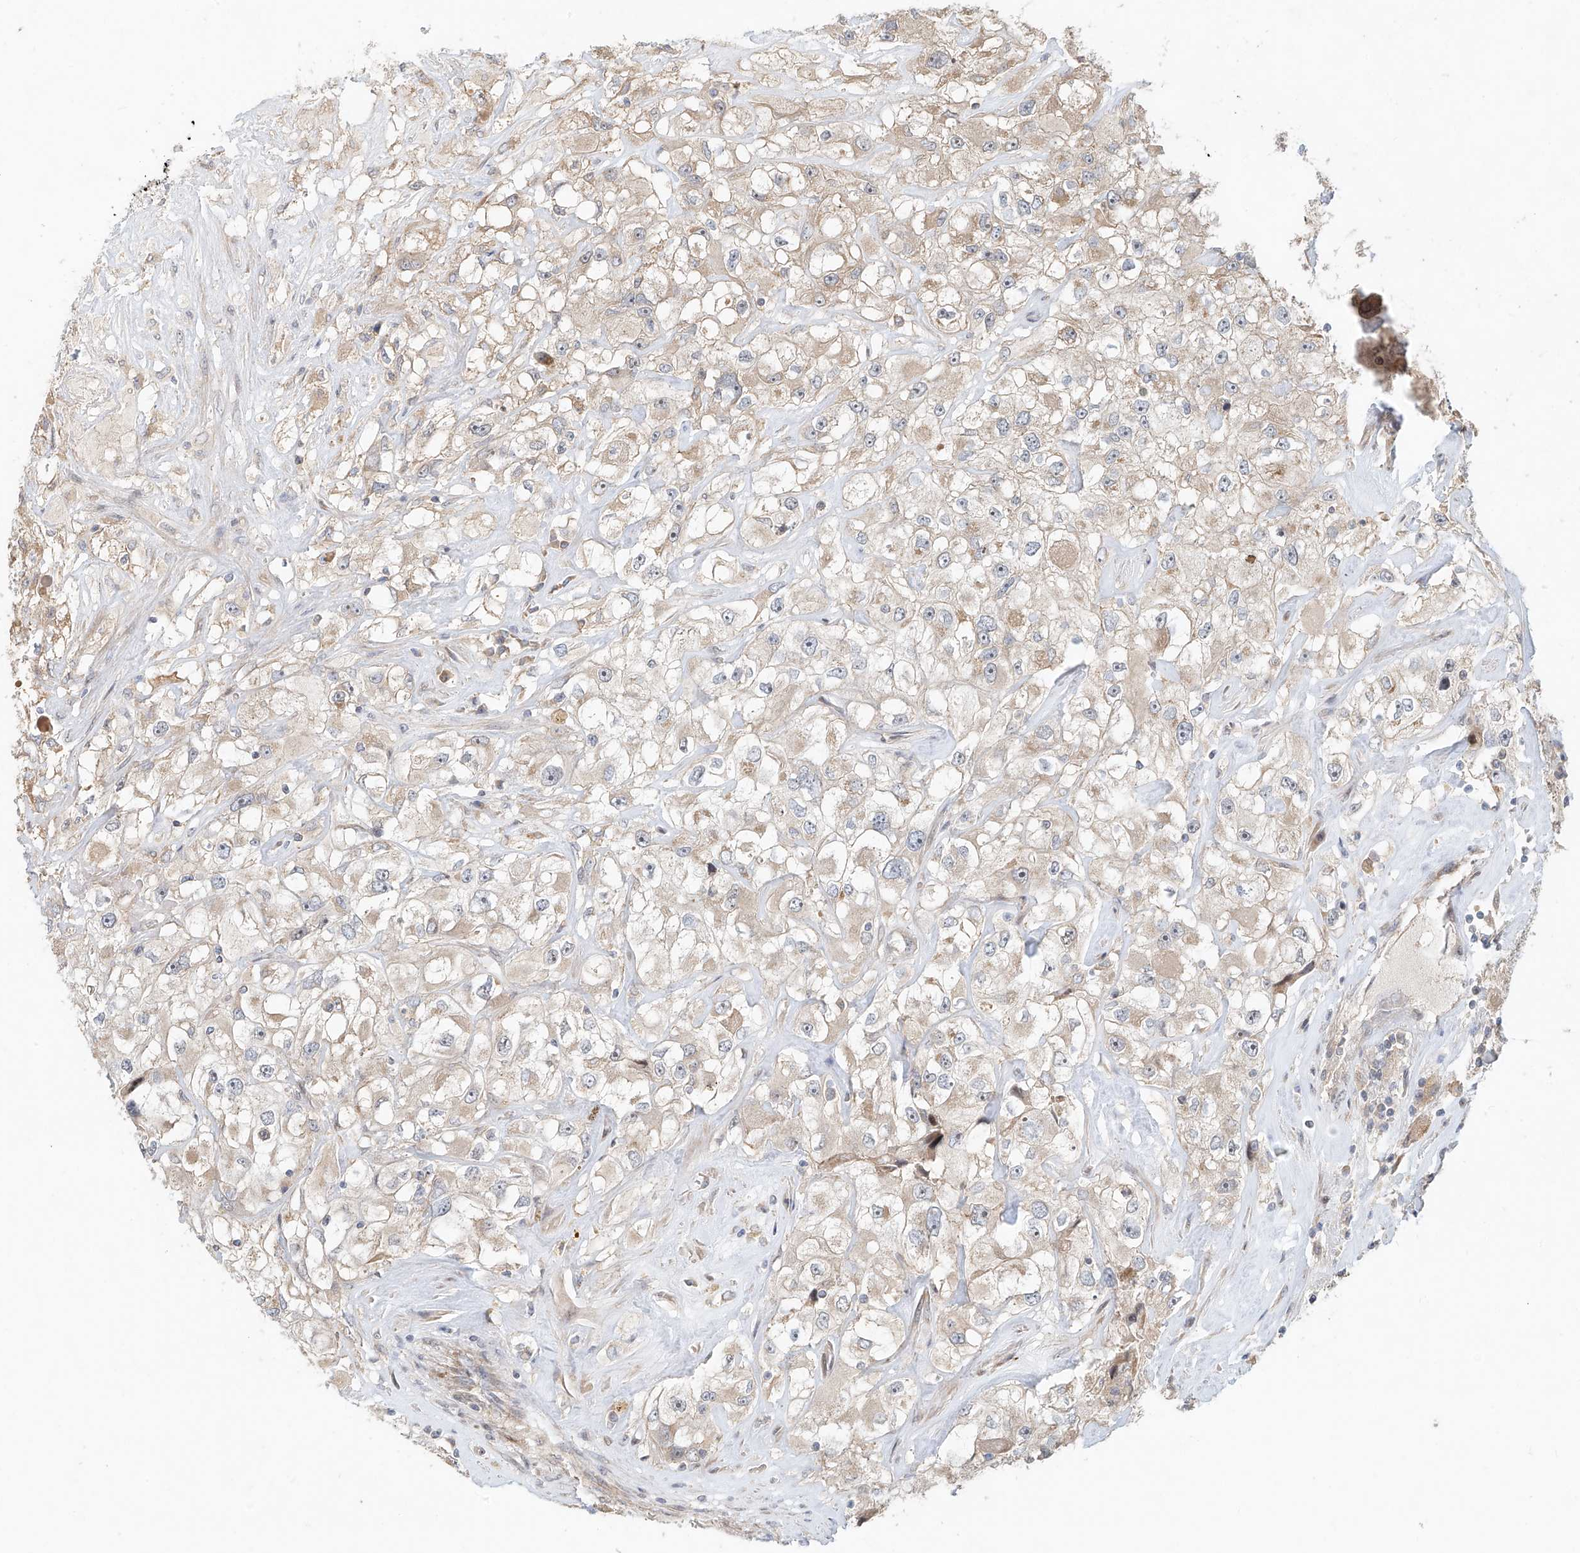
{"staining": {"intensity": "weak", "quantity": "25%-75%", "location": "cytoplasmic/membranous"}, "tissue": "renal cancer", "cell_type": "Tumor cells", "image_type": "cancer", "snomed": [{"axis": "morphology", "description": "Adenocarcinoma, NOS"}, {"axis": "topography", "description": "Kidney"}], "caption": "Adenocarcinoma (renal) stained with DAB IHC displays low levels of weak cytoplasmic/membranous staining in about 25%-75% of tumor cells. The staining was performed using DAB (3,3'-diaminobenzidine) to visualize the protein expression in brown, while the nuclei were stained in blue with hematoxylin (Magnification: 20x).", "gene": "TMEM61", "patient": {"sex": "female", "age": 52}}